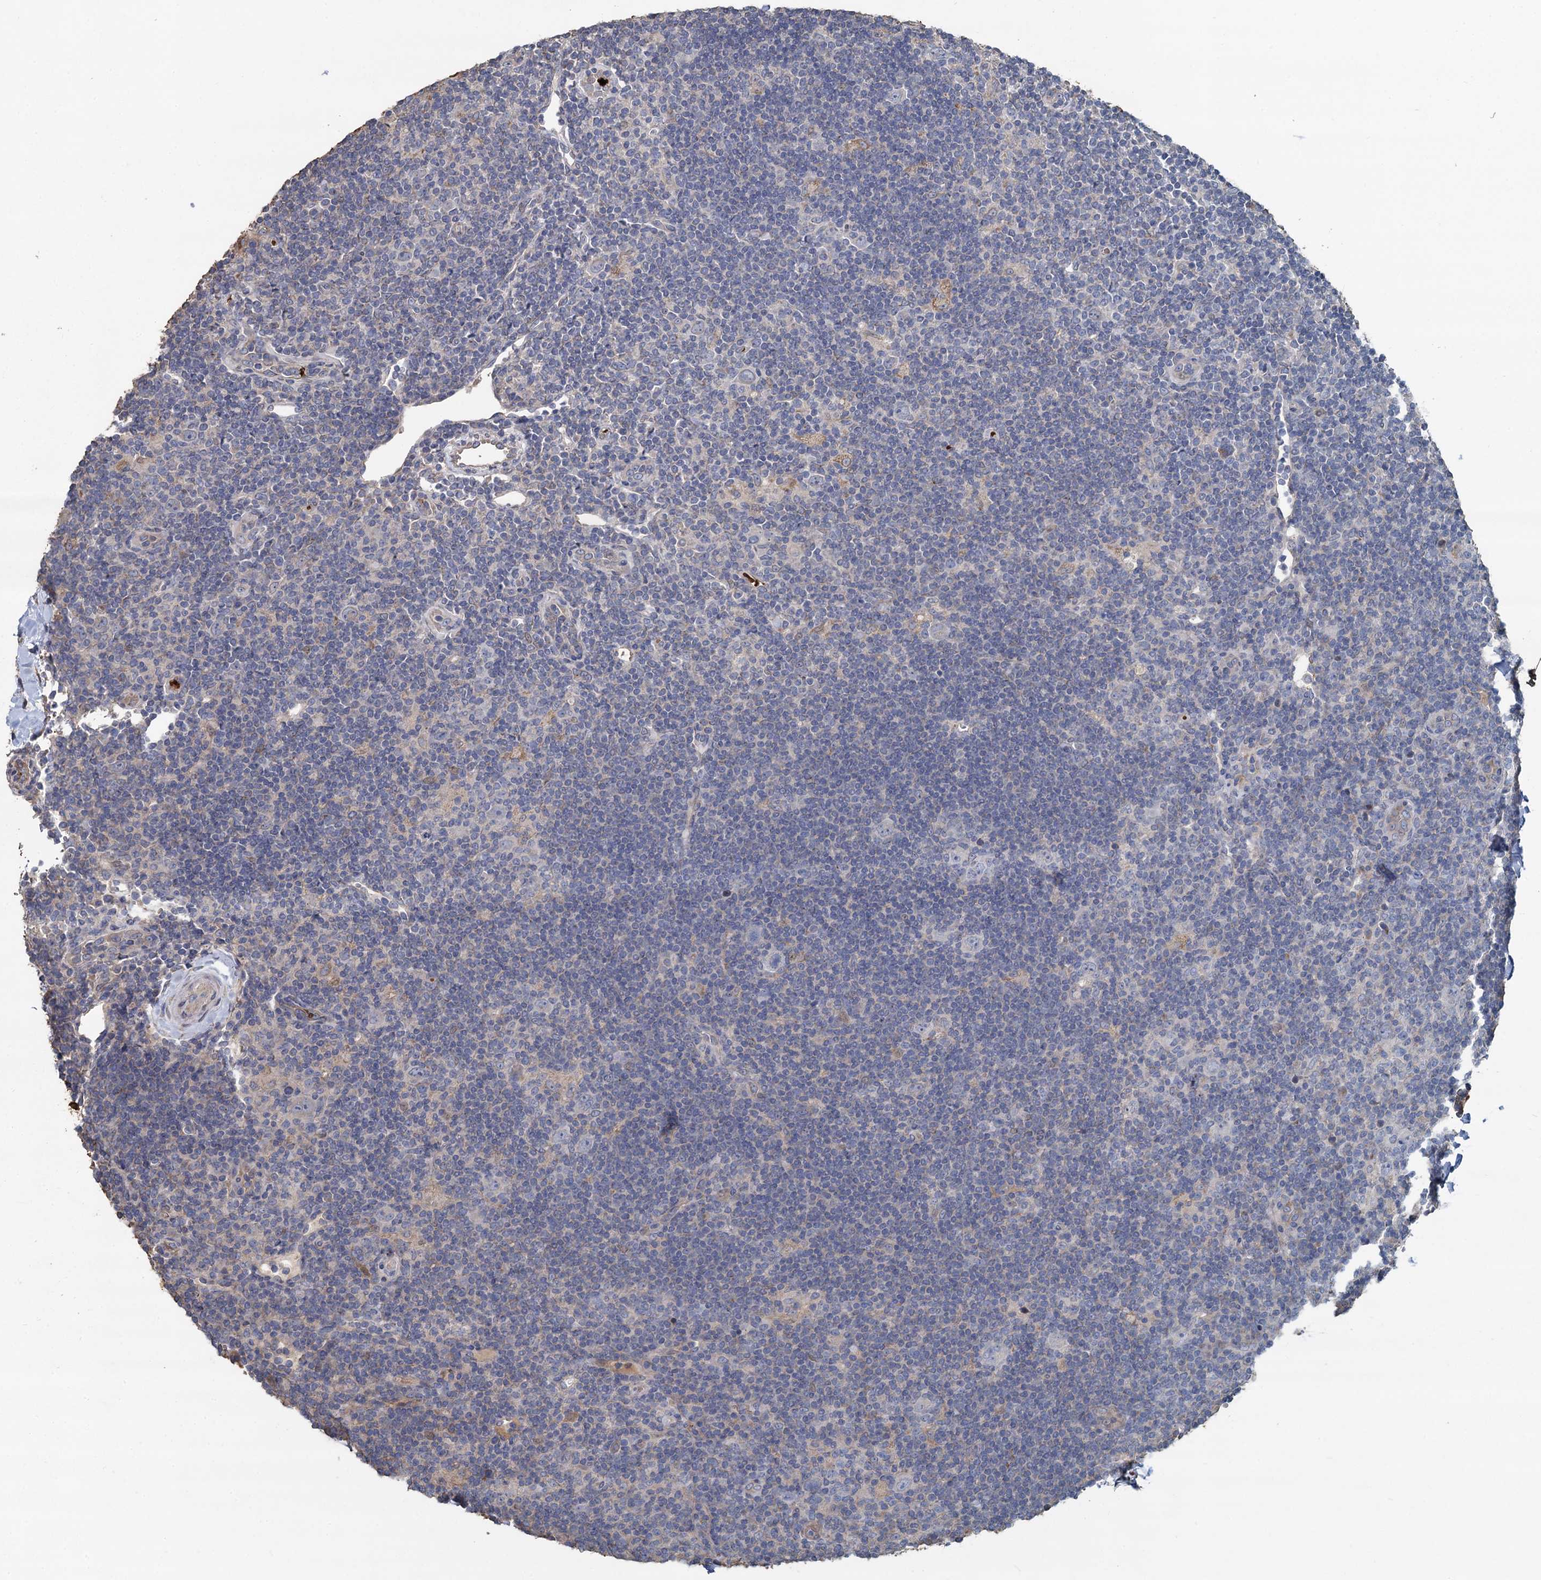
{"staining": {"intensity": "negative", "quantity": "none", "location": "none"}, "tissue": "lymphoma", "cell_type": "Tumor cells", "image_type": "cancer", "snomed": [{"axis": "morphology", "description": "Hodgkin's disease, NOS"}, {"axis": "topography", "description": "Lymph node"}], "caption": "Tumor cells show no significant expression in lymphoma.", "gene": "TCTN2", "patient": {"sex": "female", "age": 57}}